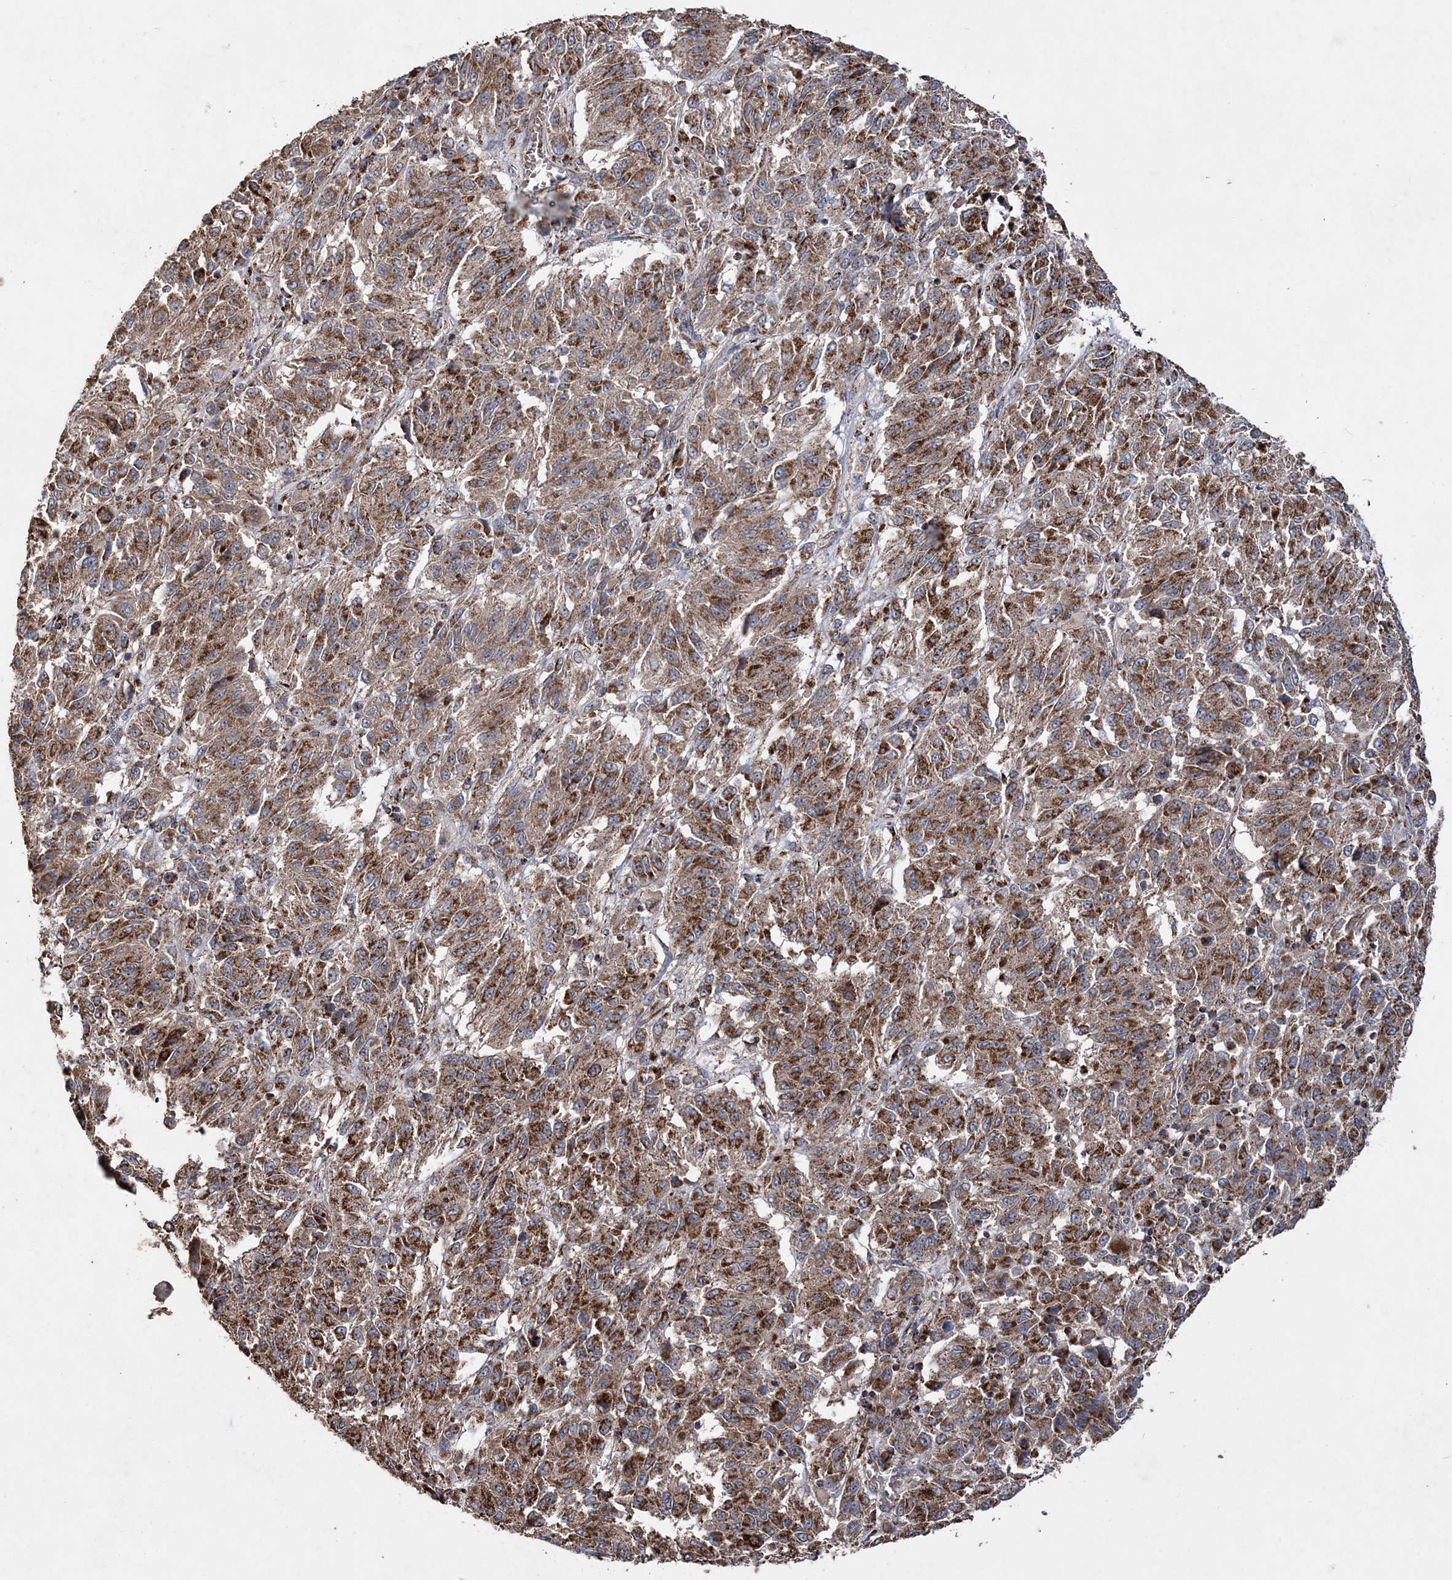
{"staining": {"intensity": "strong", "quantity": ">75%", "location": "cytoplasmic/membranous"}, "tissue": "melanoma", "cell_type": "Tumor cells", "image_type": "cancer", "snomed": [{"axis": "morphology", "description": "Malignant melanoma, Metastatic site"}, {"axis": "topography", "description": "Lung"}], "caption": "Immunohistochemistry (IHC) (DAB) staining of melanoma reveals strong cytoplasmic/membranous protein expression in approximately >75% of tumor cells.", "gene": "POC5", "patient": {"sex": "male", "age": 64}}